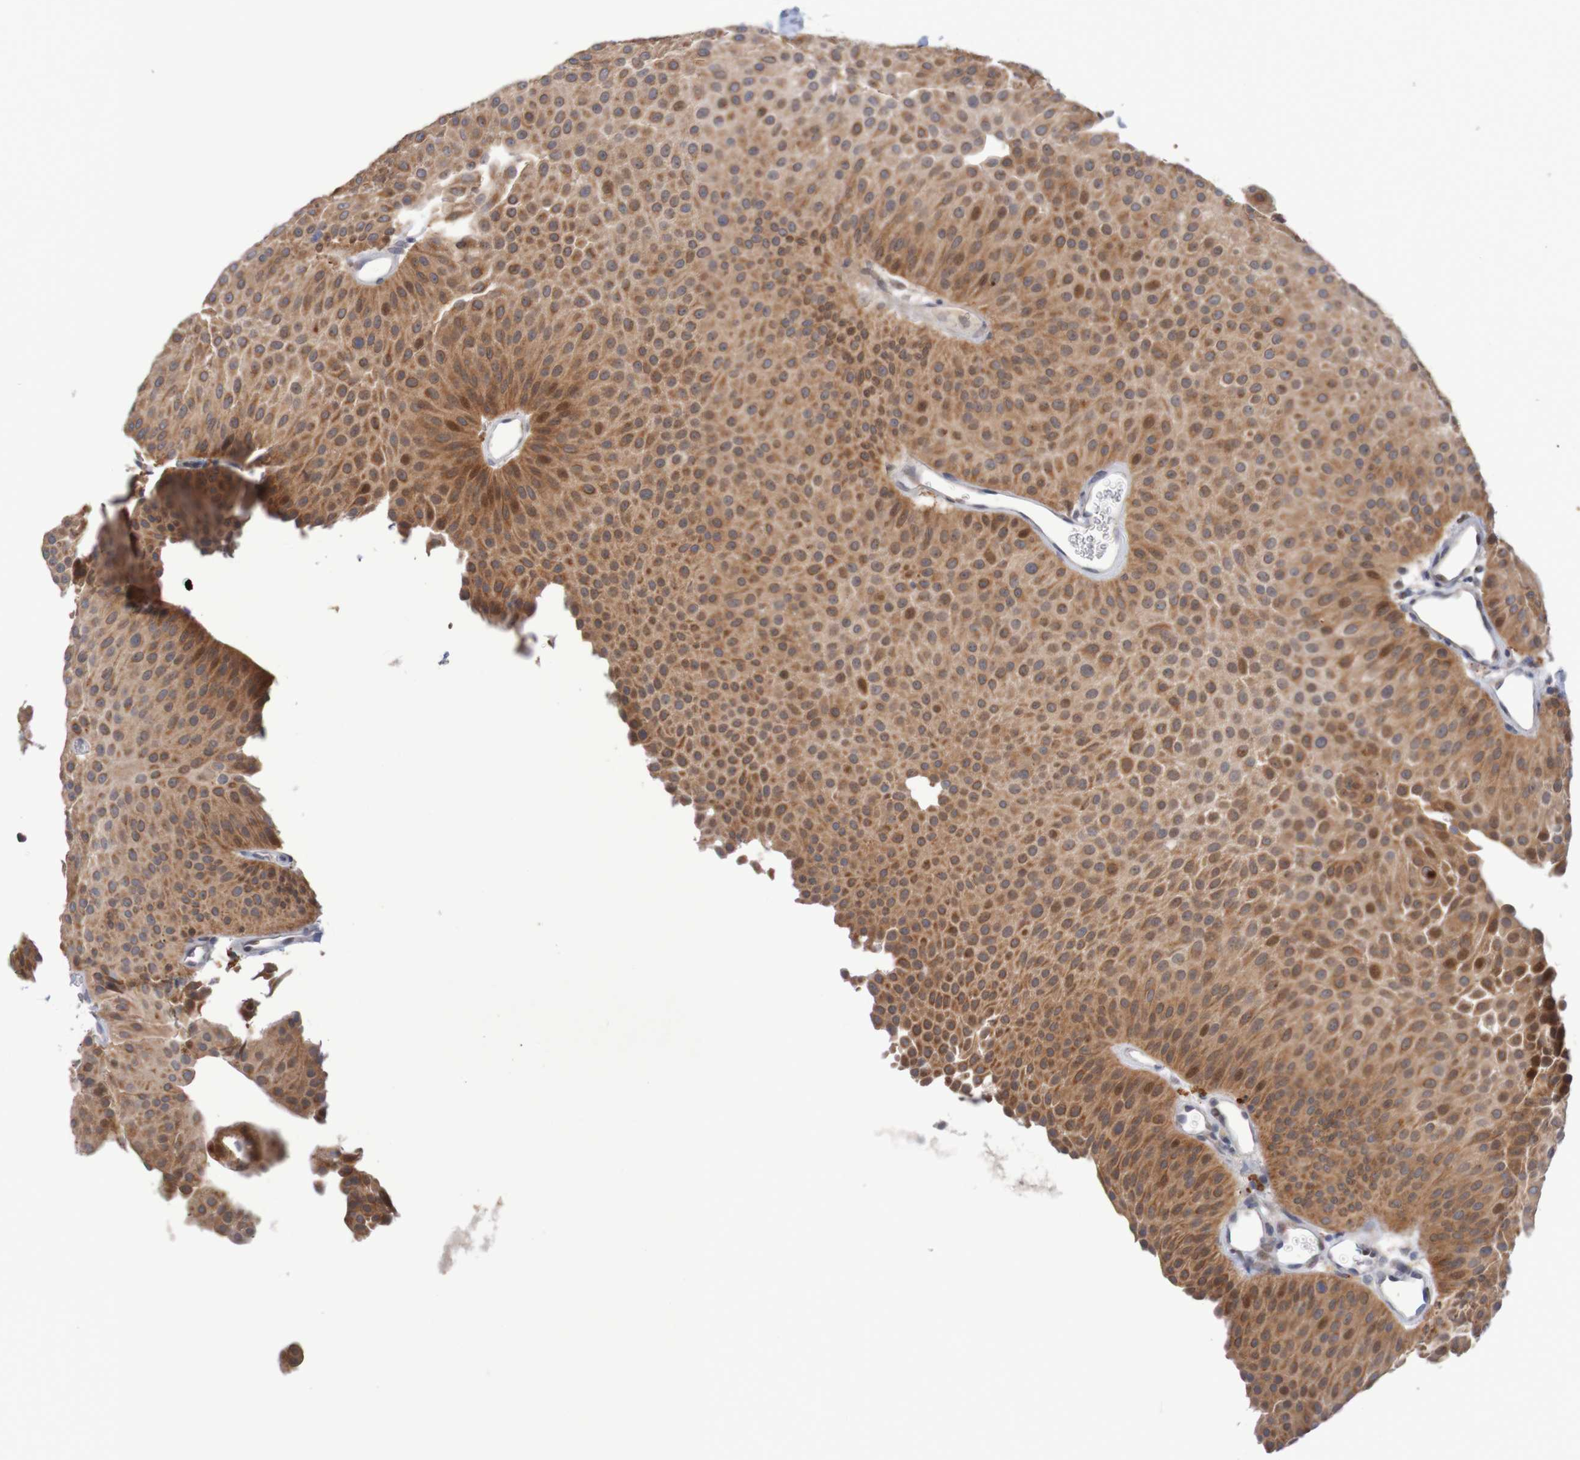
{"staining": {"intensity": "moderate", "quantity": ">75%", "location": "cytoplasmic/membranous,nuclear"}, "tissue": "urothelial cancer", "cell_type": "Tumor cells", "image_type": "cancer", "snomed": [{"axis": "morphology", "description": "Urothelial carcinoma, Low grade"}, {"axis": "topography", "description": "Urinary bladder"}], "caption": "A histopathology image of human urothelial carcinoma (low-grade) stained for a protein shows moderate cytoplasmic/membranous and nuclear brown staining in tumor cells.", "gene": "FBP2", "patient": {"sex": "female", "age": 60}}